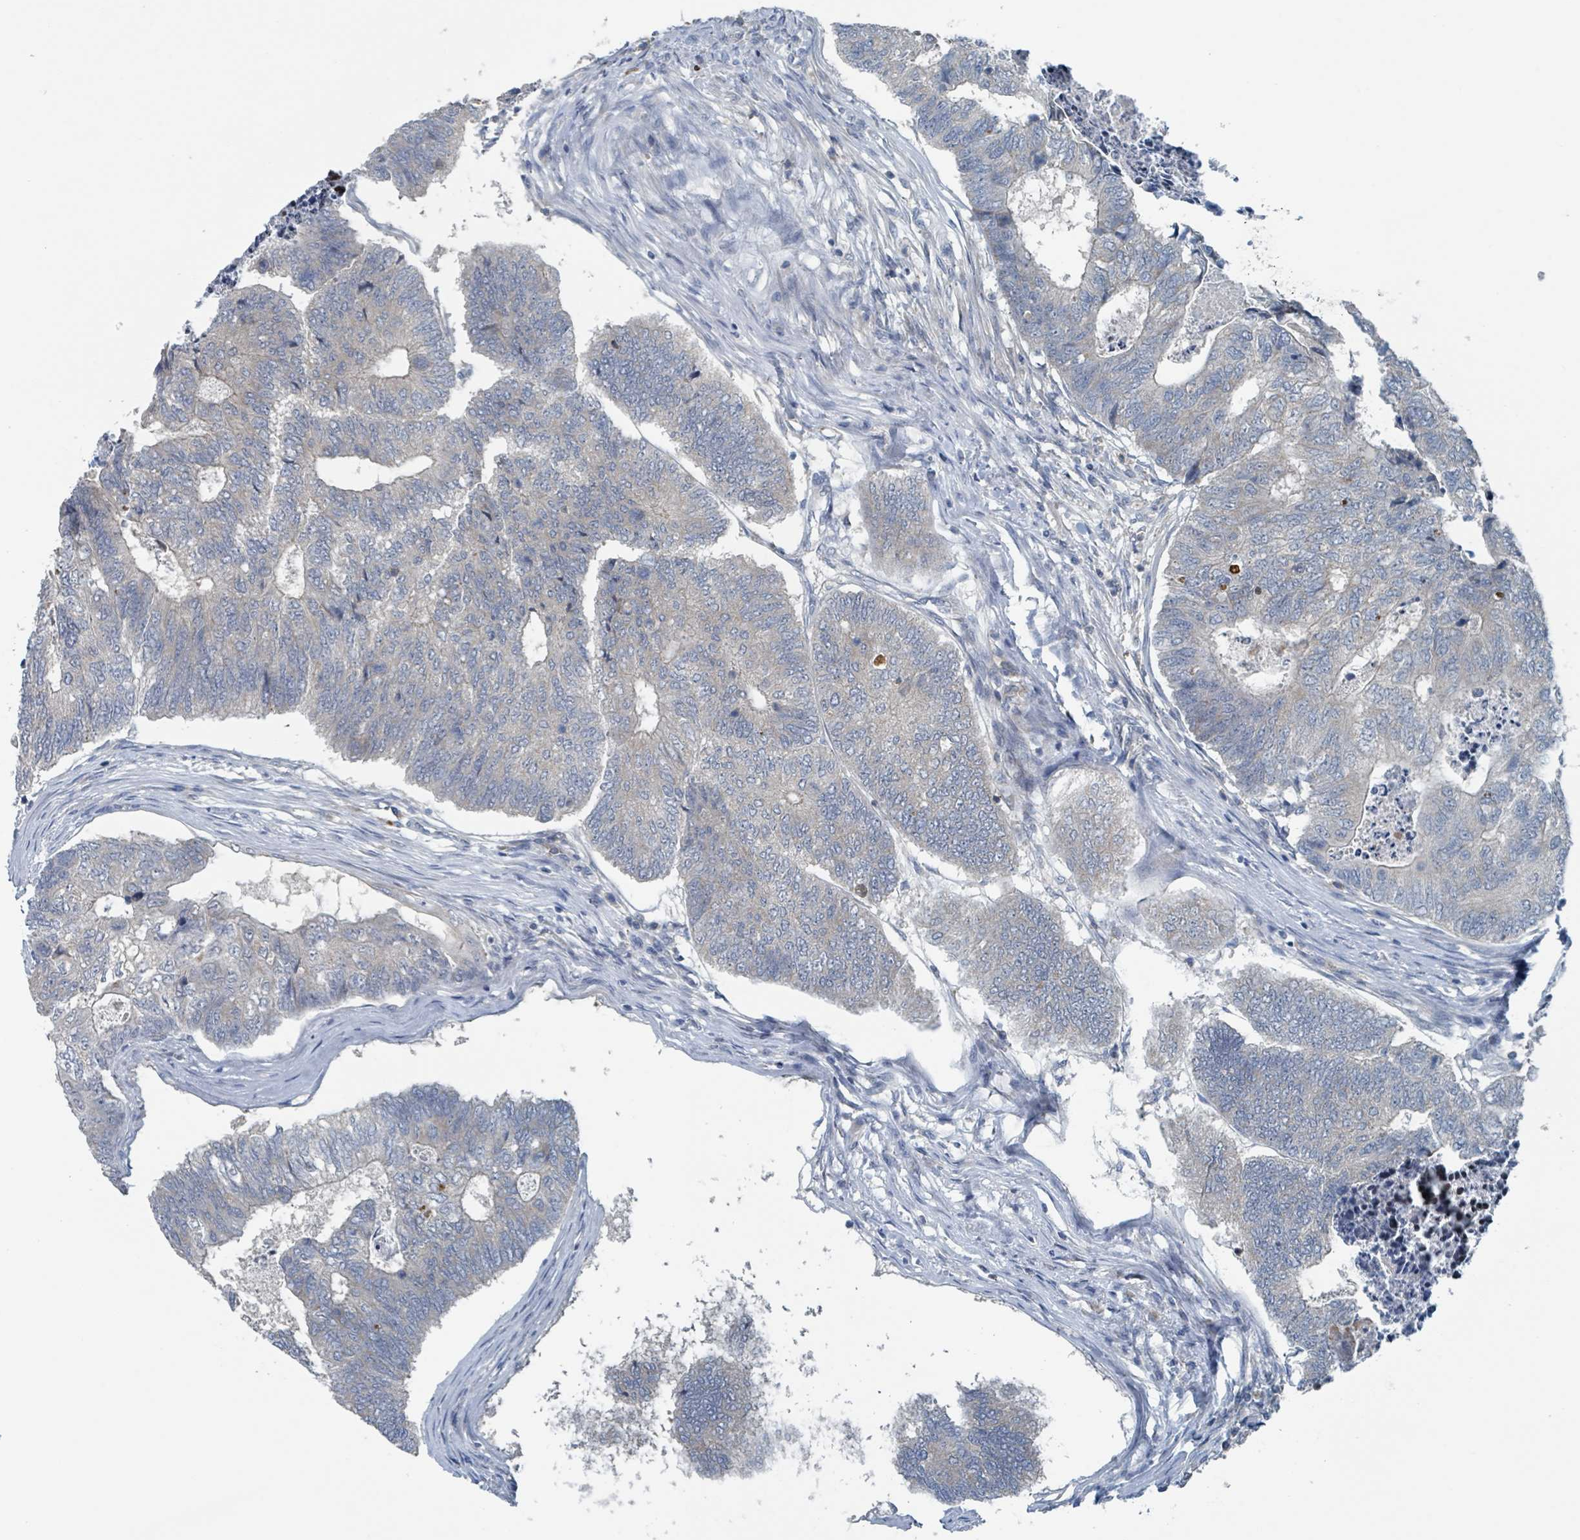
{"staining": {"intensity": "negative", "quantity": "none", "location": "none"}, "tissue": "colorectal cancer", "cell_type": "Tumor cells", "image_type": "cancer", "snomed": [{"axis": "morphology", "description": "Adenocarcinoma, NOS"}, {"axis": "topography", "description": "Colon"}], "caption": "DAB (3,3'-diaminobenzidine) immunohistochemical staining of colorectal adenocarcinoma shows no significant positivity in tumor cells. (Immunohistochemistry, brightfield microscopy, high magnification).", "gene": "ACBD4", "patient": {"sex": "female", "age": 67}}